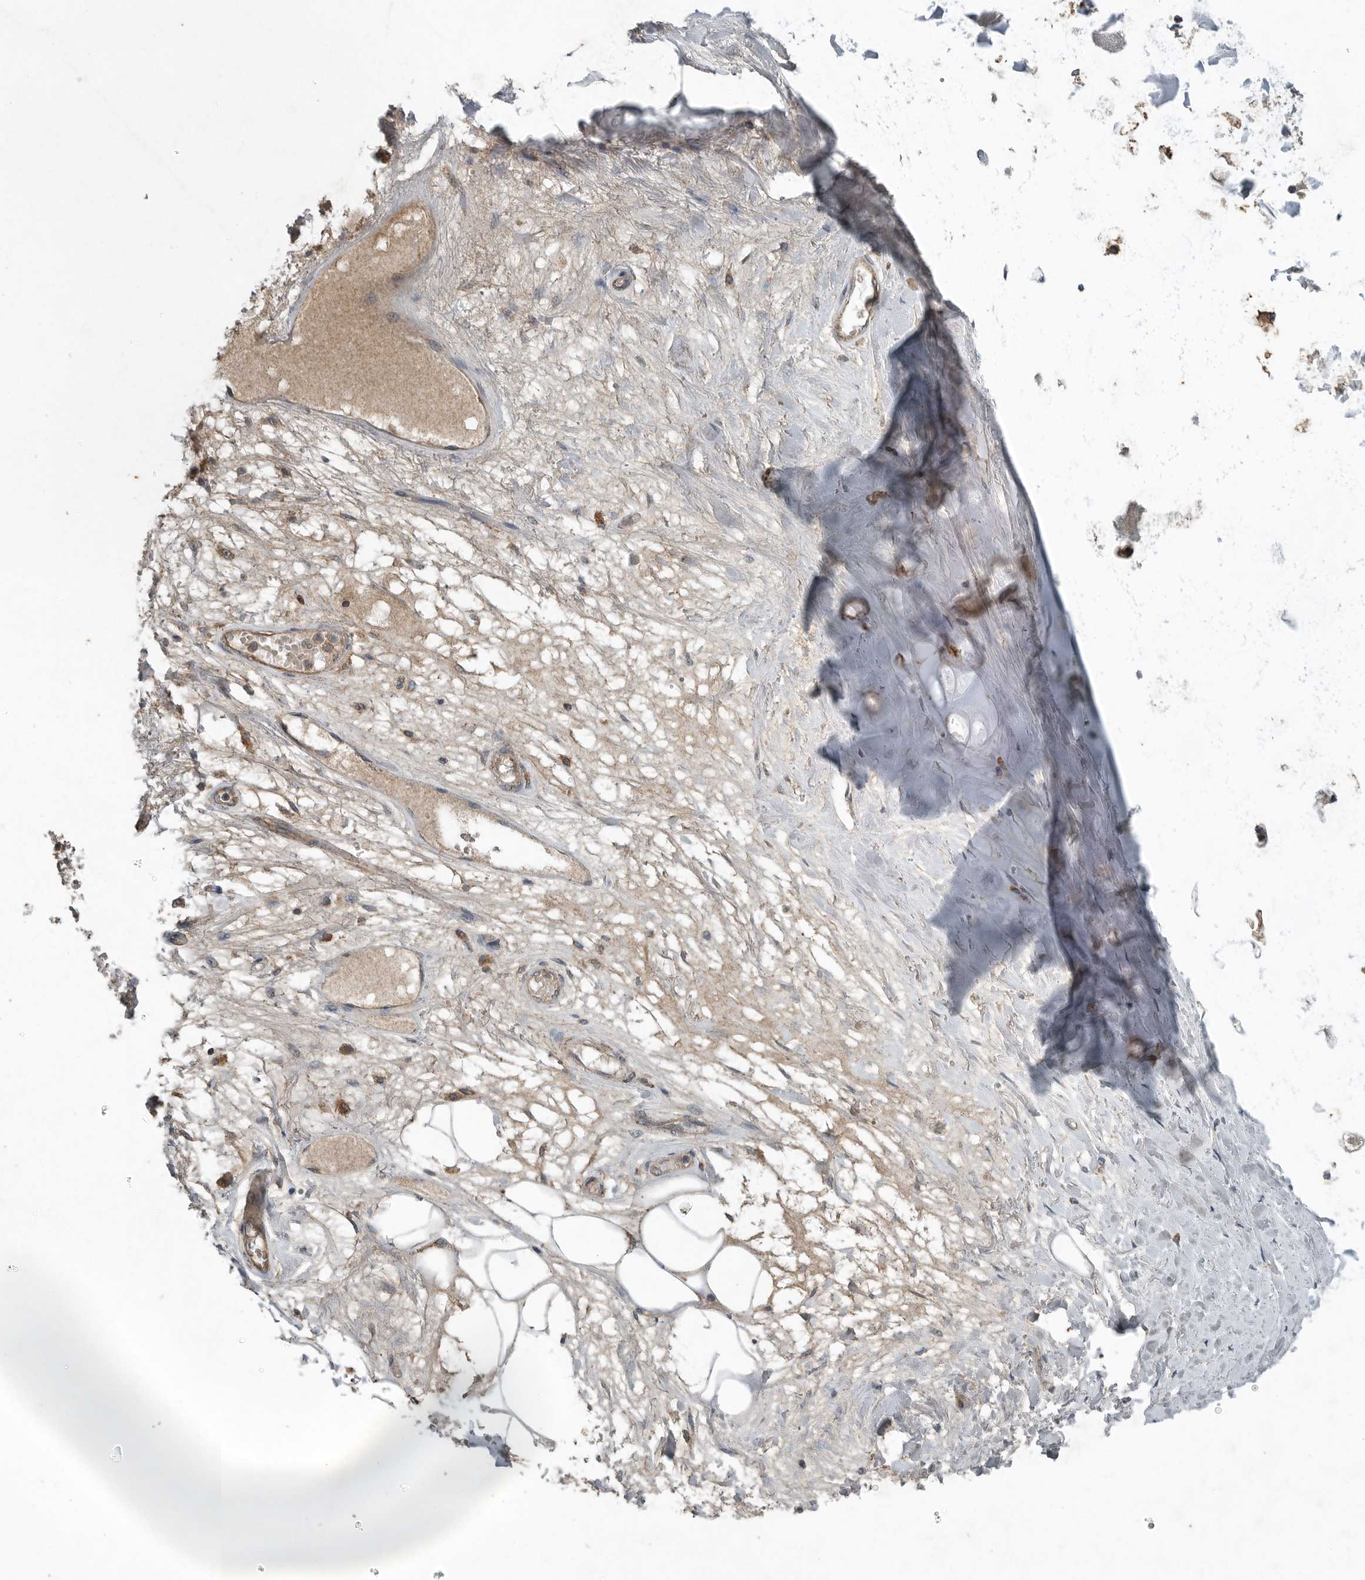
{"staining": {"intensity": "weak", "quantity": ">75%", "location": "none"}, "tissue": "adipose tissue", "cell_type": "Adipocytes", "image_type": "normal", "snomed": [{"axis": "morphology", "description": "Normal tissue, NOS"}, {"axis": "topography", "description": "Bronchus"}], "caption": "A brown stain highlights weak None positivity of a protein in adipocytes of normal adipose tissue.", "gene": "IL6ST", "patient": {"sex": "male", "age": 66}}